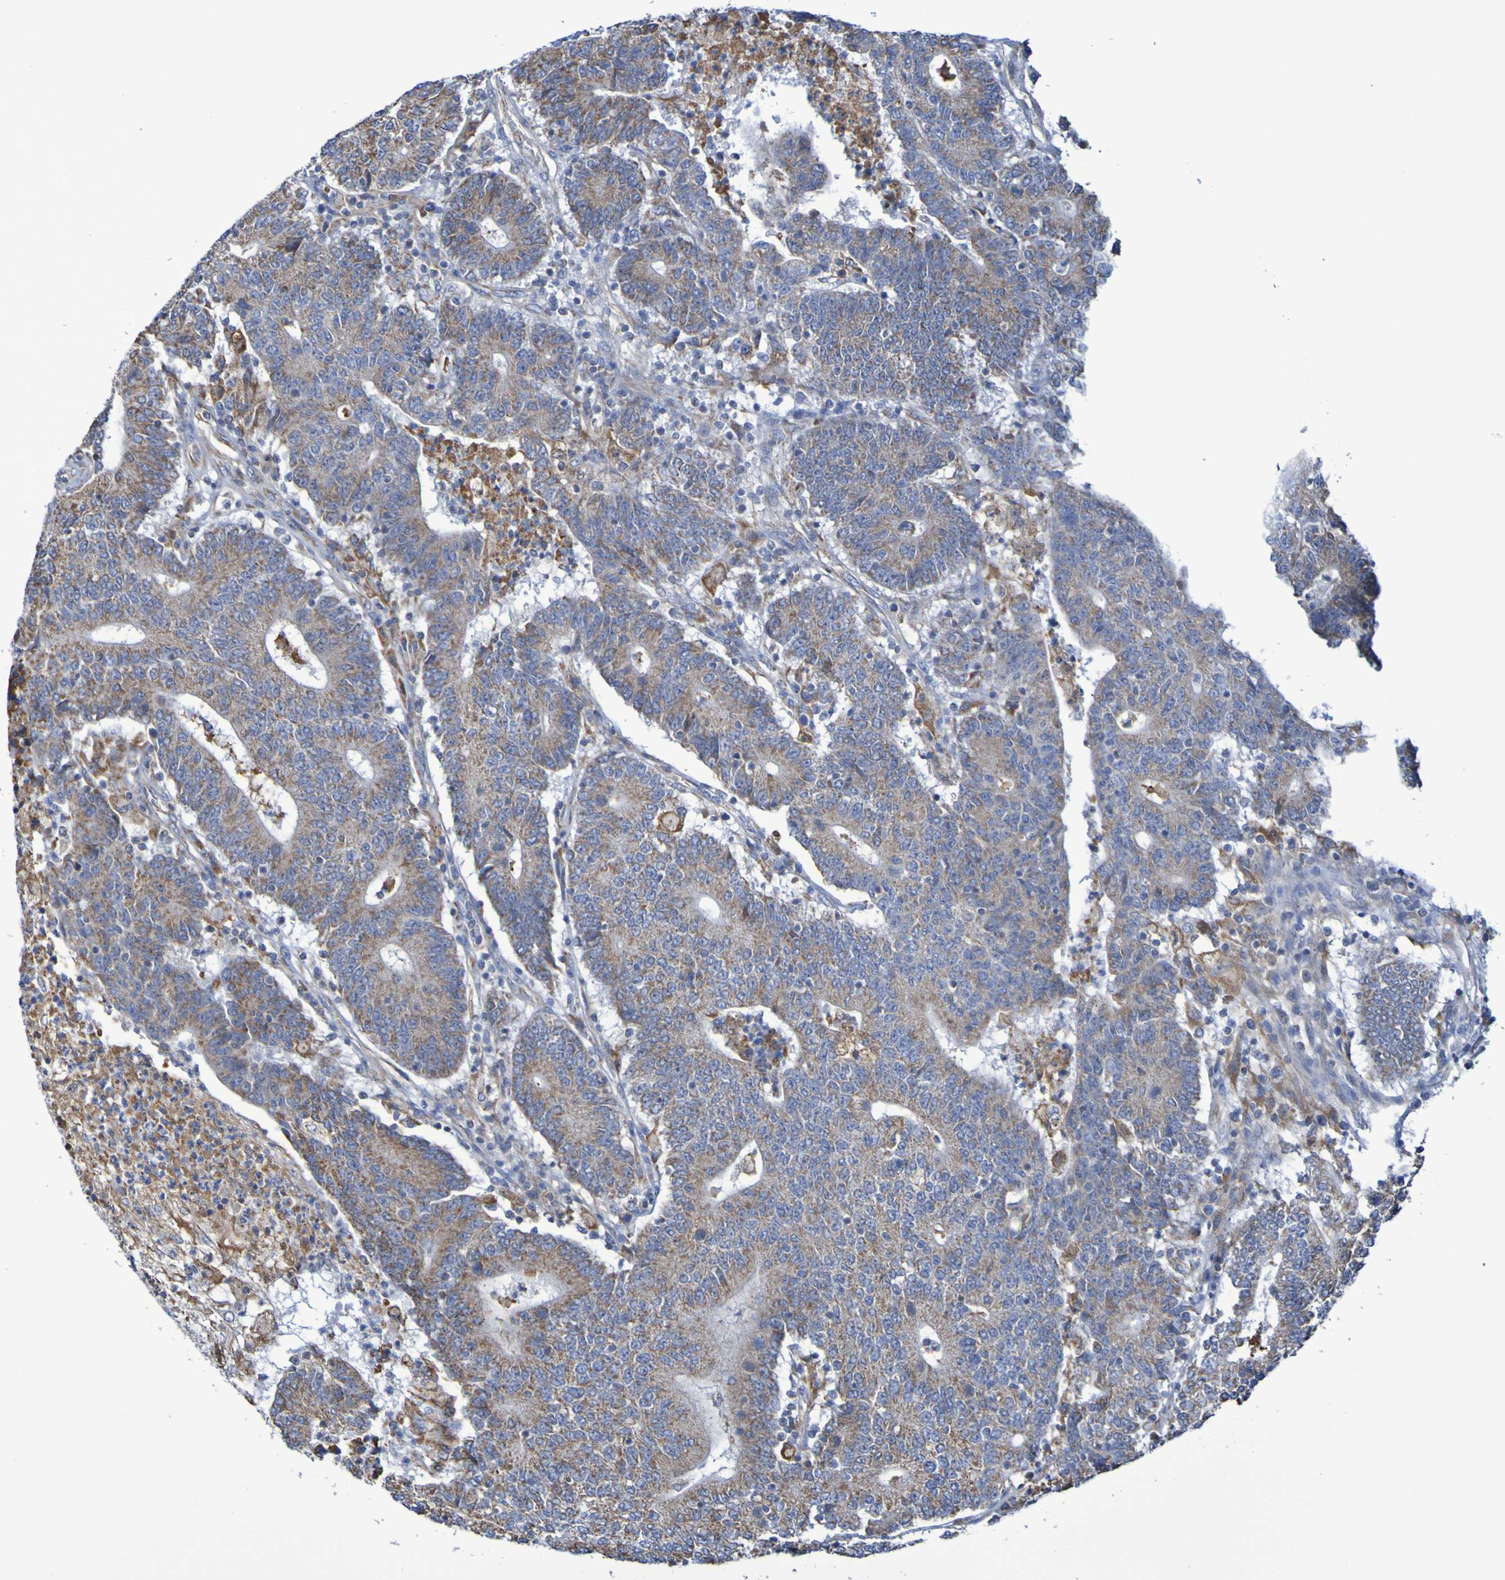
{"staining": {"intensity": "moderate", "quantity": ">75%", "location": "cytoplasmic/membranous"}, "tissue": "colorectal cancer", "cell_type": "Tumor cells", "image_type": "cancer", "snomed": [{"axis": "morphology", "description": "Normal tissue, NOS"}, {"axis": "morphology", "description": "Adenocarcinoma, NOS"}, {"axis": "topography", "description": "Colon"}], "caption": "Approximately >75% of tumor cells in adenocarcinoma (colorectal) show moderate cytoplasmic/membranous protein expression as visualized by brown immunohistochemical staining.", "gene": "CNTN2", "patient": {"sex": "female", "age": 75}}